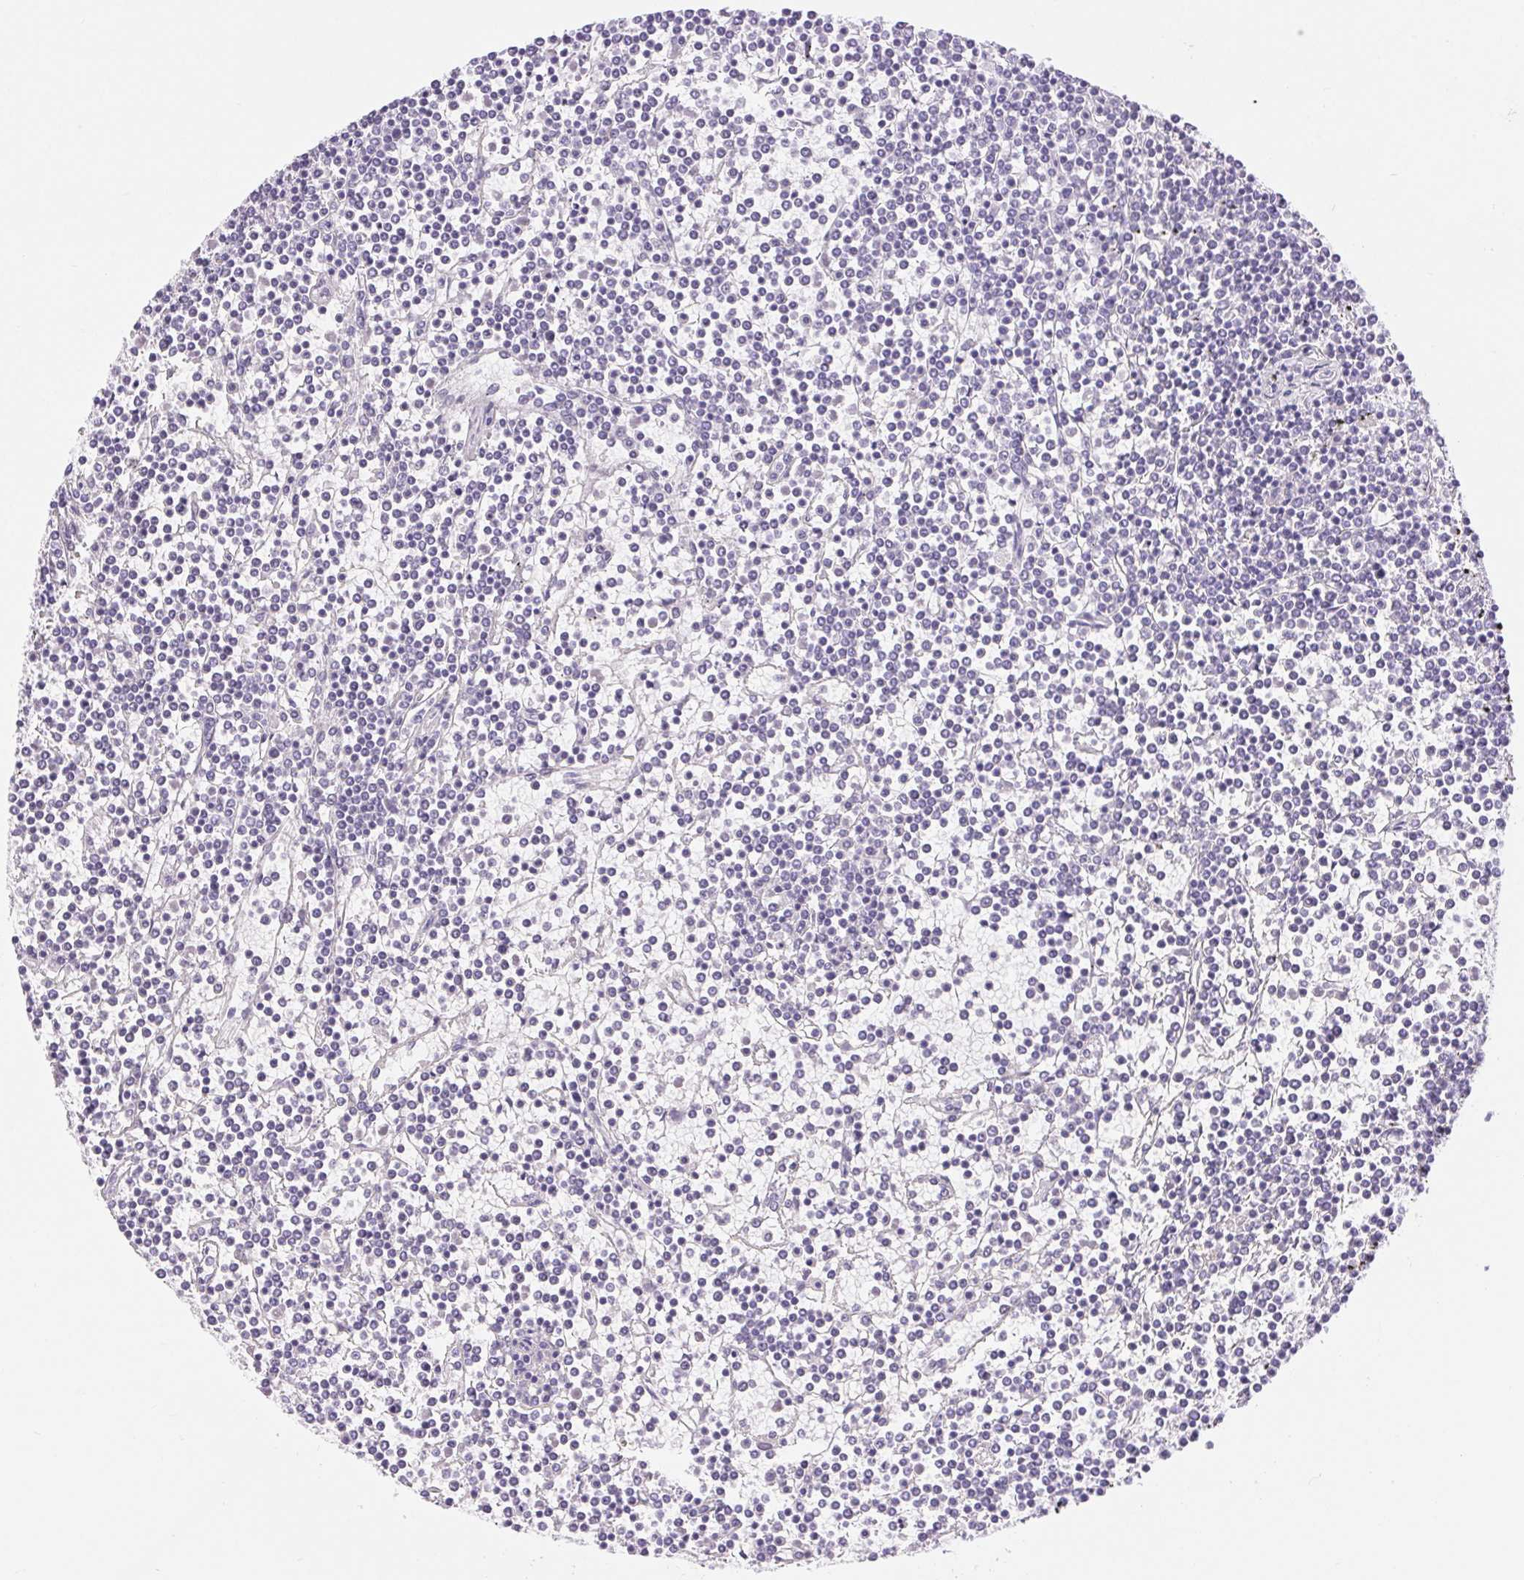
{"staining": {"intensity": "negative", "quantity": "none", "location": "none"}, "tissue": "lymphoma", "cell_type": "Tumor cells", "image_type": "cancer", "snomed": [{"axis": "morphology", "description": "Malignant lymphoma, non-Hodgkin's type, Low grade"}, {"axis": "topography", "description": "Spleen"}], "caption": "The histopathology image displays no staining of tumor cells in lymphoma.", "gene": "SERPINB3", "patient": {"sex": "female", "age": 19}}